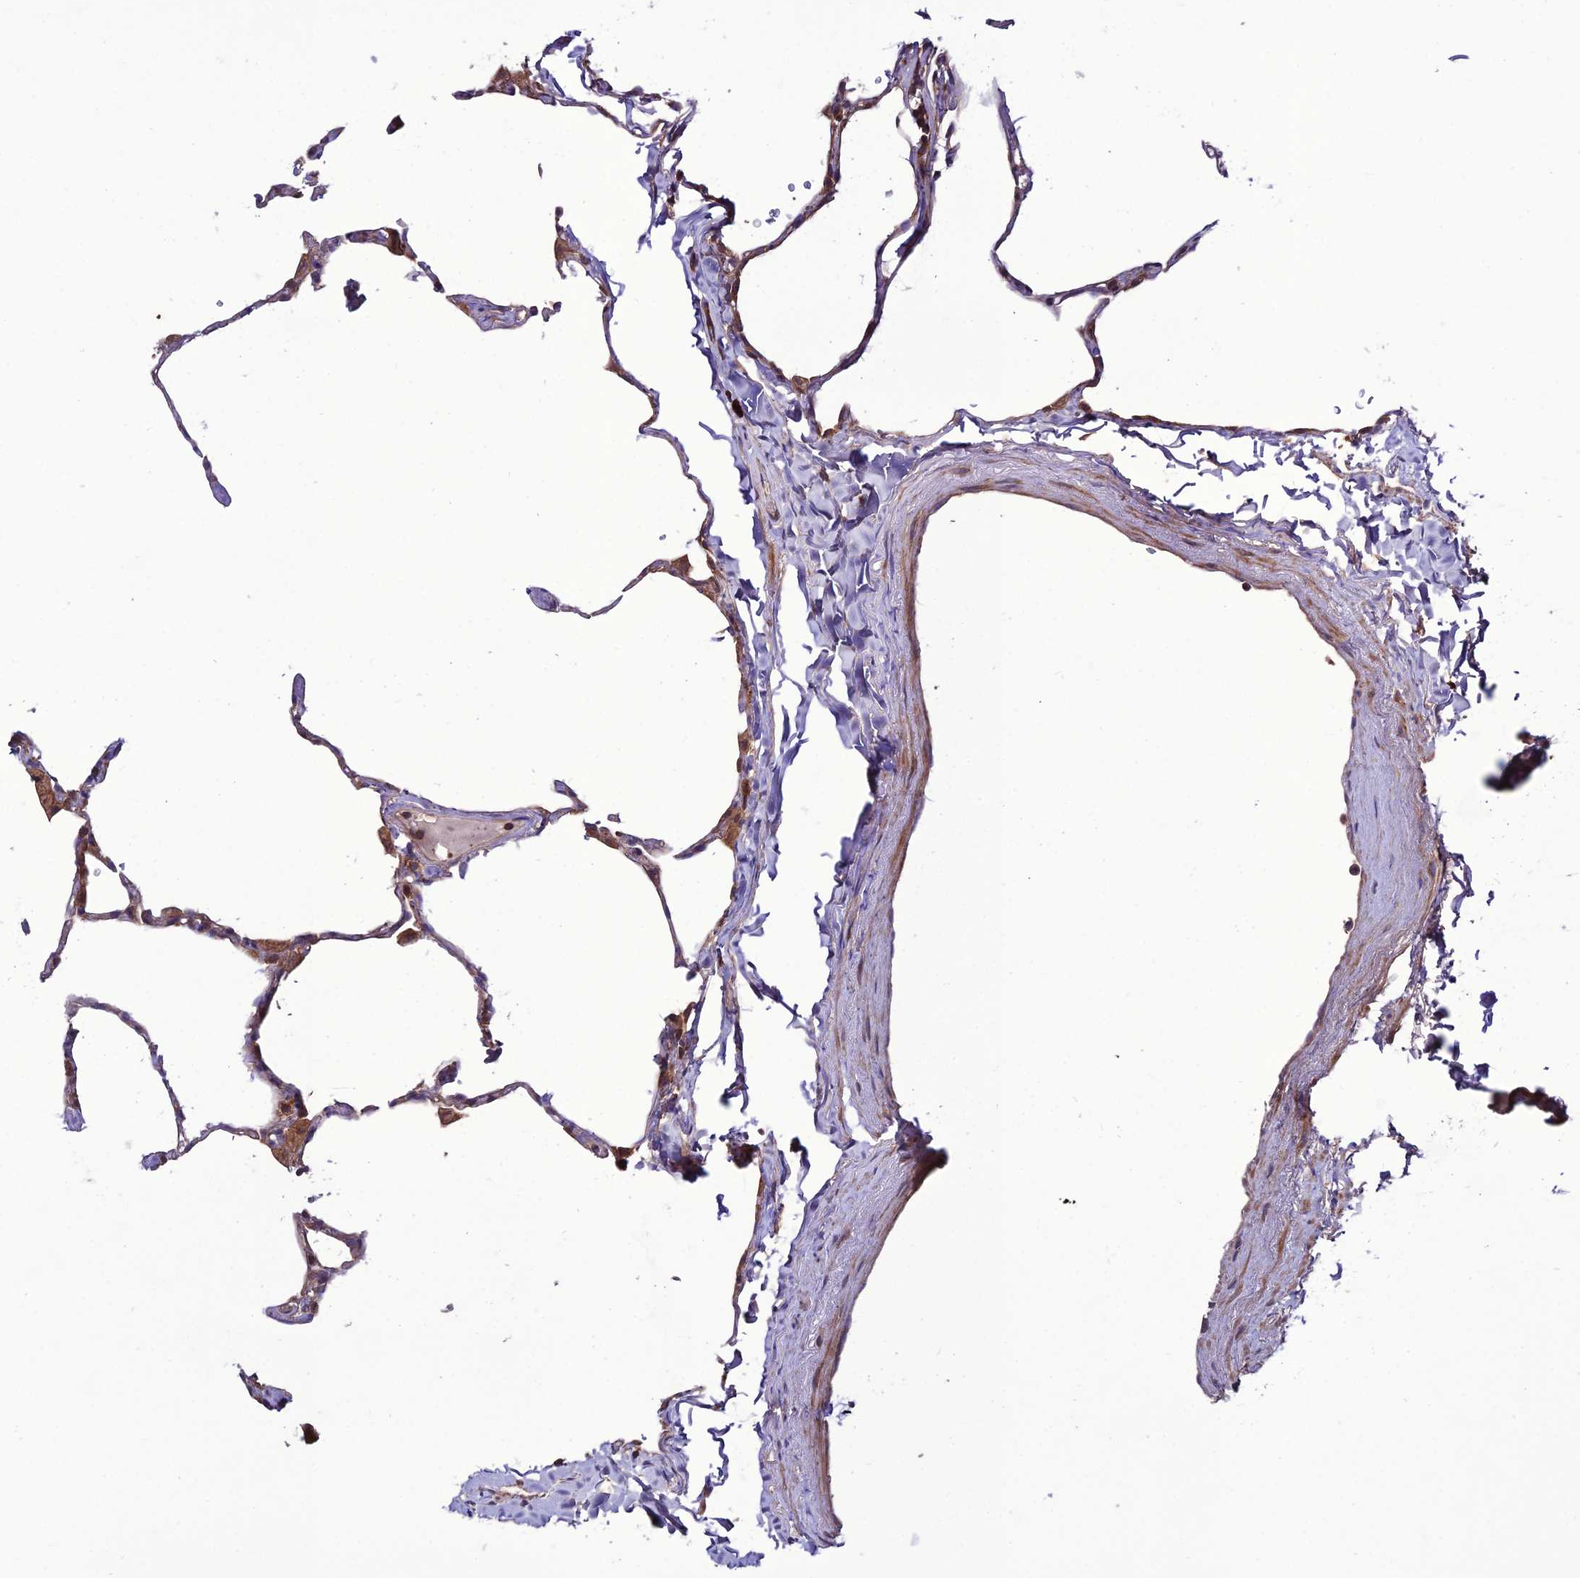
{"staining": {"intensity": "negative", "quantity": "none", "location": "none"}, "tissue": "lung", "cell_type": "Alveolar cells", "image_type": "normal", "snomed": [{"axis": "morphology", "description": "Normal tissue, NOS"}, {"axis": "topography", "description": "Lung"}], "caption": "High magnification brightfield microscopy of unremarkable lung stained with DAB (3,3'-diaminobenzidine) (brown) and counterstained with hematoxylin (blue): alveolar cells show no significant positivity. (DAB (3,3'-diaminobenzidine) IHC, high magnification).", "gene": "PPIL3", "patient": {"sex": "male", "age": 65}}